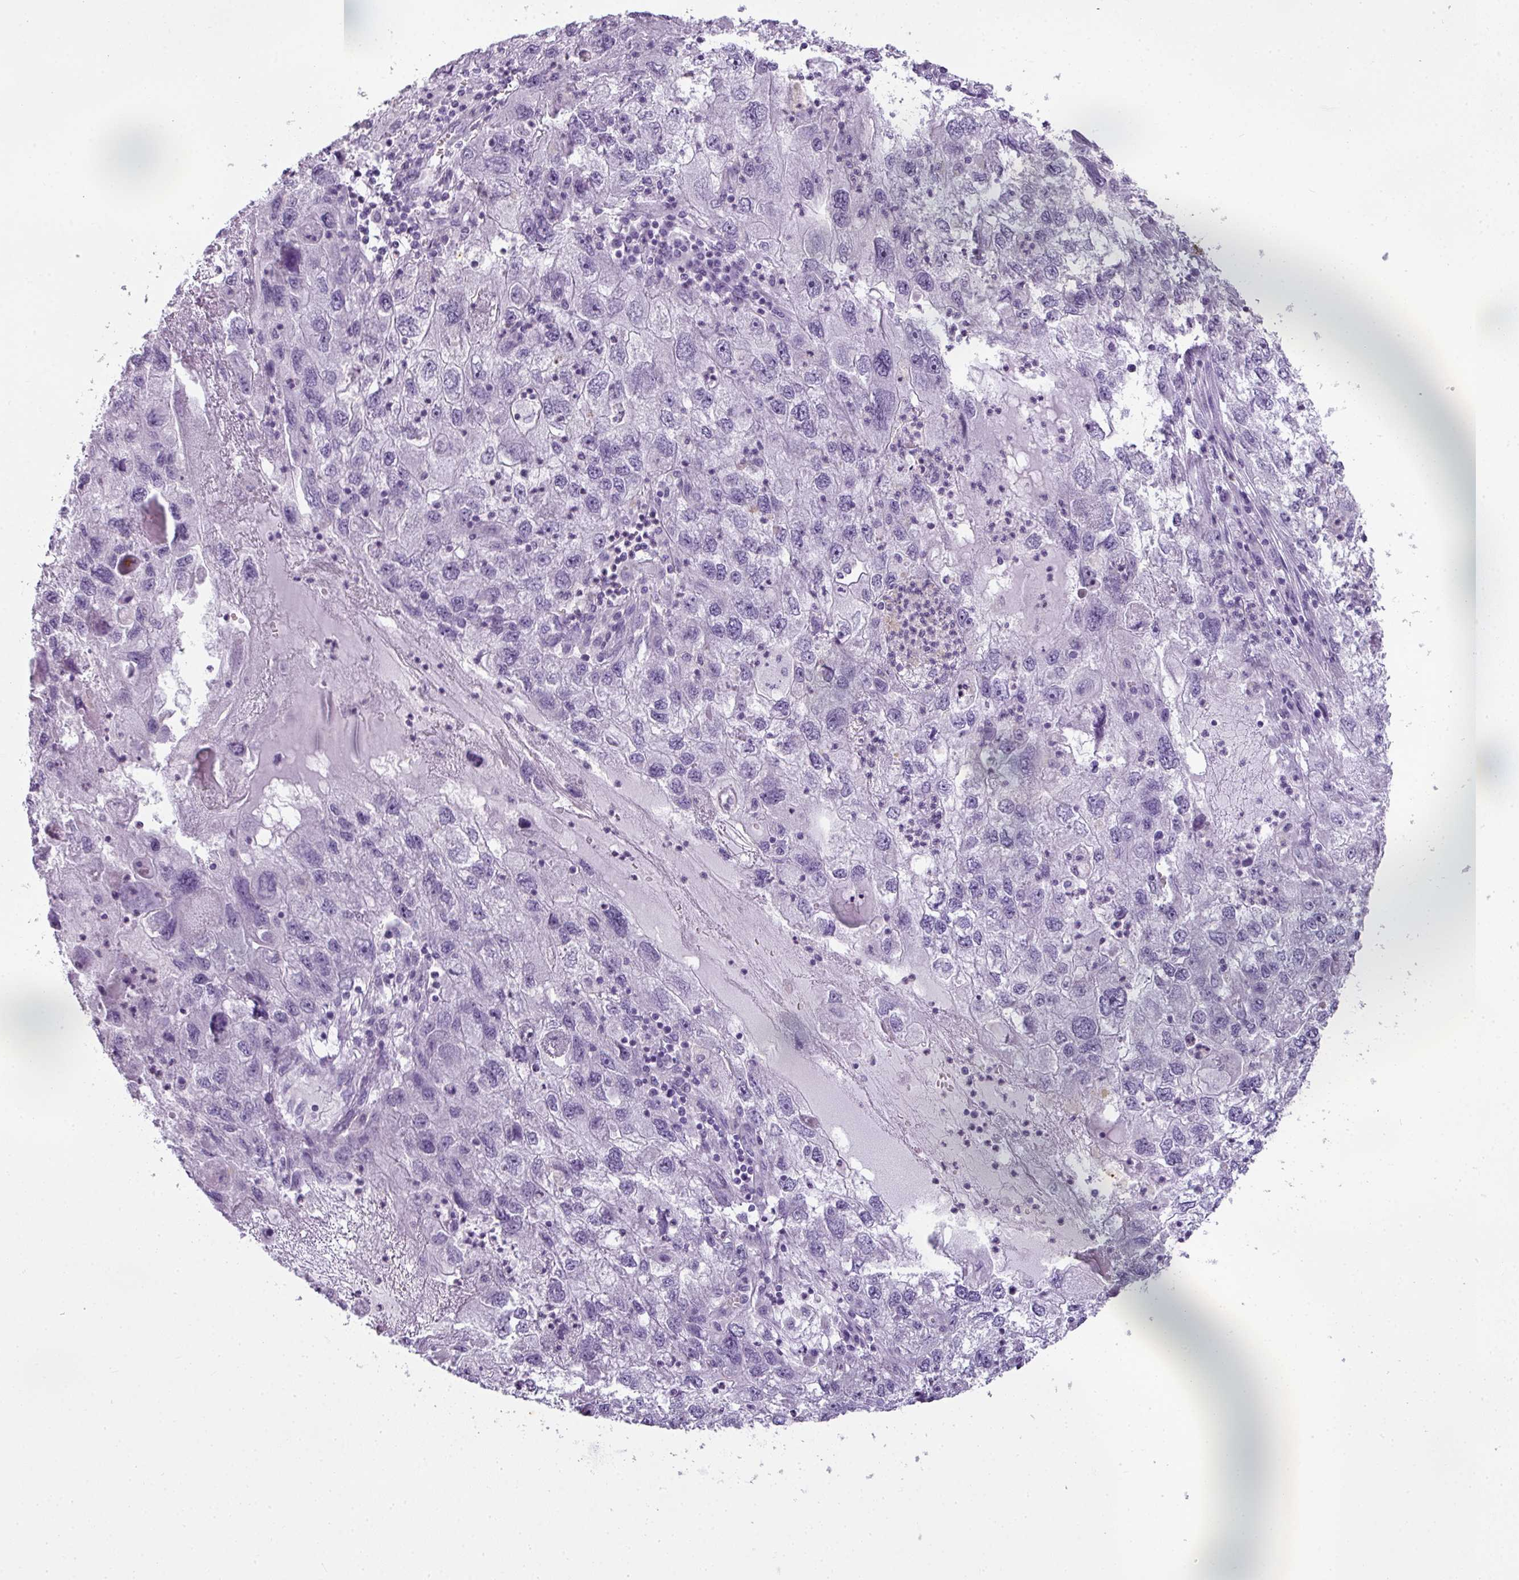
{"staining": {"intensity": "negative", "quantity": "none", "location": "none"}, "tissue": "endometrial cancer", "cell_type": "Tumor cells", "image_type": "cancer", "snomed": [{"axis": "morphology", "description": "Adenocarcinoma, NOS"}, {"axis": "topography", "description": "Endometrium"}], "caption": "Immunohistochemistry (IHC) histopathology image of human endometrial adenocarcinoma stained for a protein (brown), which reveals no staining in tumor cells.", "gene": "RBMY1F", "patient": {"sex": "female", "age": 49}}